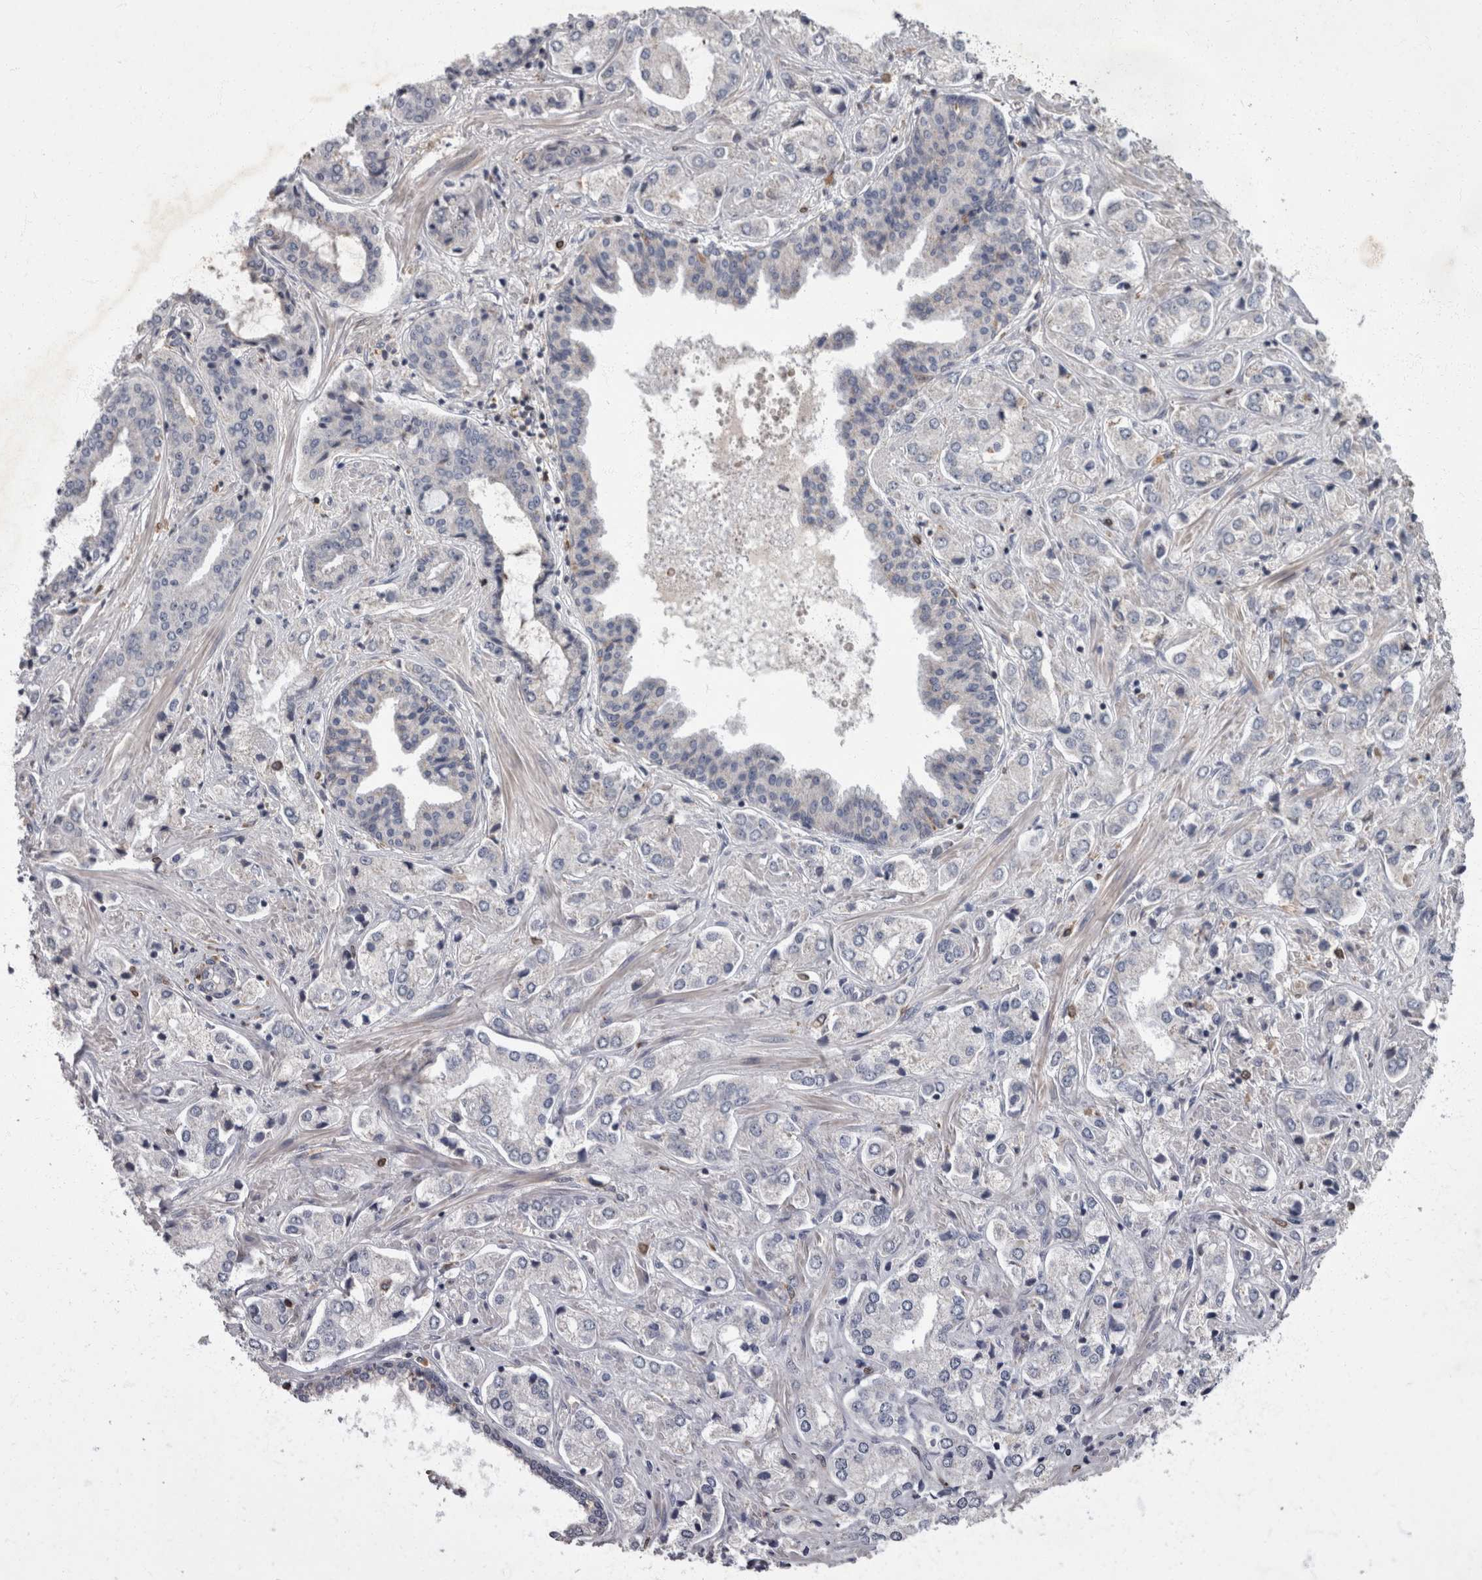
{"staining": {"intensity": "negative", "quantity": "none", "location": "none"}, "tissue": "prostate cancer", "cell_type": "Tumor cells", "image_type": "cancer", "snomed": [{"axis": "morphology", "description": "Adenocarcinoma, High grade"}, {"axis": "topography", "description": "Prostate"}], "caption": "The image demonstrates no staining of tumor cells in prostate adenocarcinoma (high-grade).", "gene": "PPP1R3C", "patient": {"sex": "male", "age": 66}}